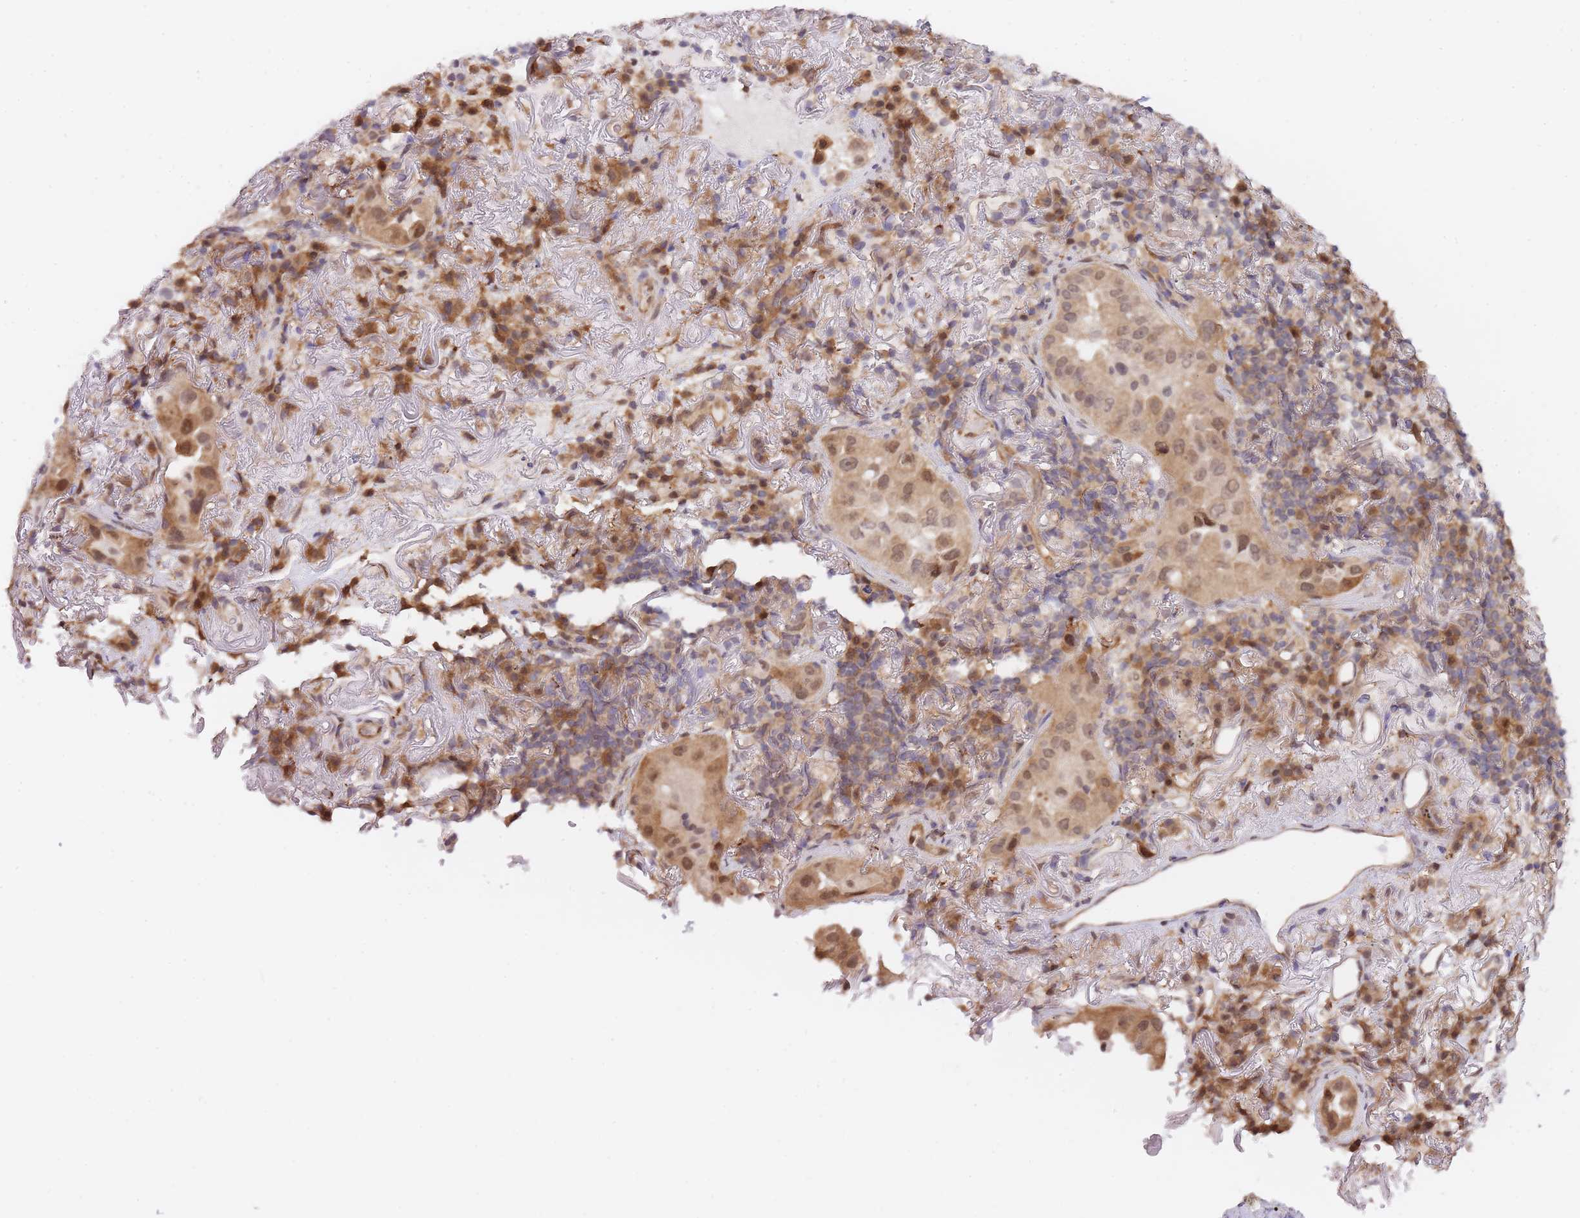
{"staining": {"intensity": "moderate", "quantity": ">75%", "location": "cytoplasmic/membranous,nuclear"}, "tissue": "lung cancer", "cell_type": "Tumor cells", "image_type": "cancer", "snomed": [{"axis": "morphology", "description": "Adenocarcinoma, NOS"}, {"axis": "topography", "description": "Lung"}], "caption": "This micrograph displays adenocarcinoma (lung) stained with IHC to label a protein in brown. The cytoplasmic/membranous and nuclear of tumor cells show moderate positivity for the protein. Nuclei are counter-stained blue.", "gene": "NSFL1C", "patient": {"sex": "female", "age": 69}}